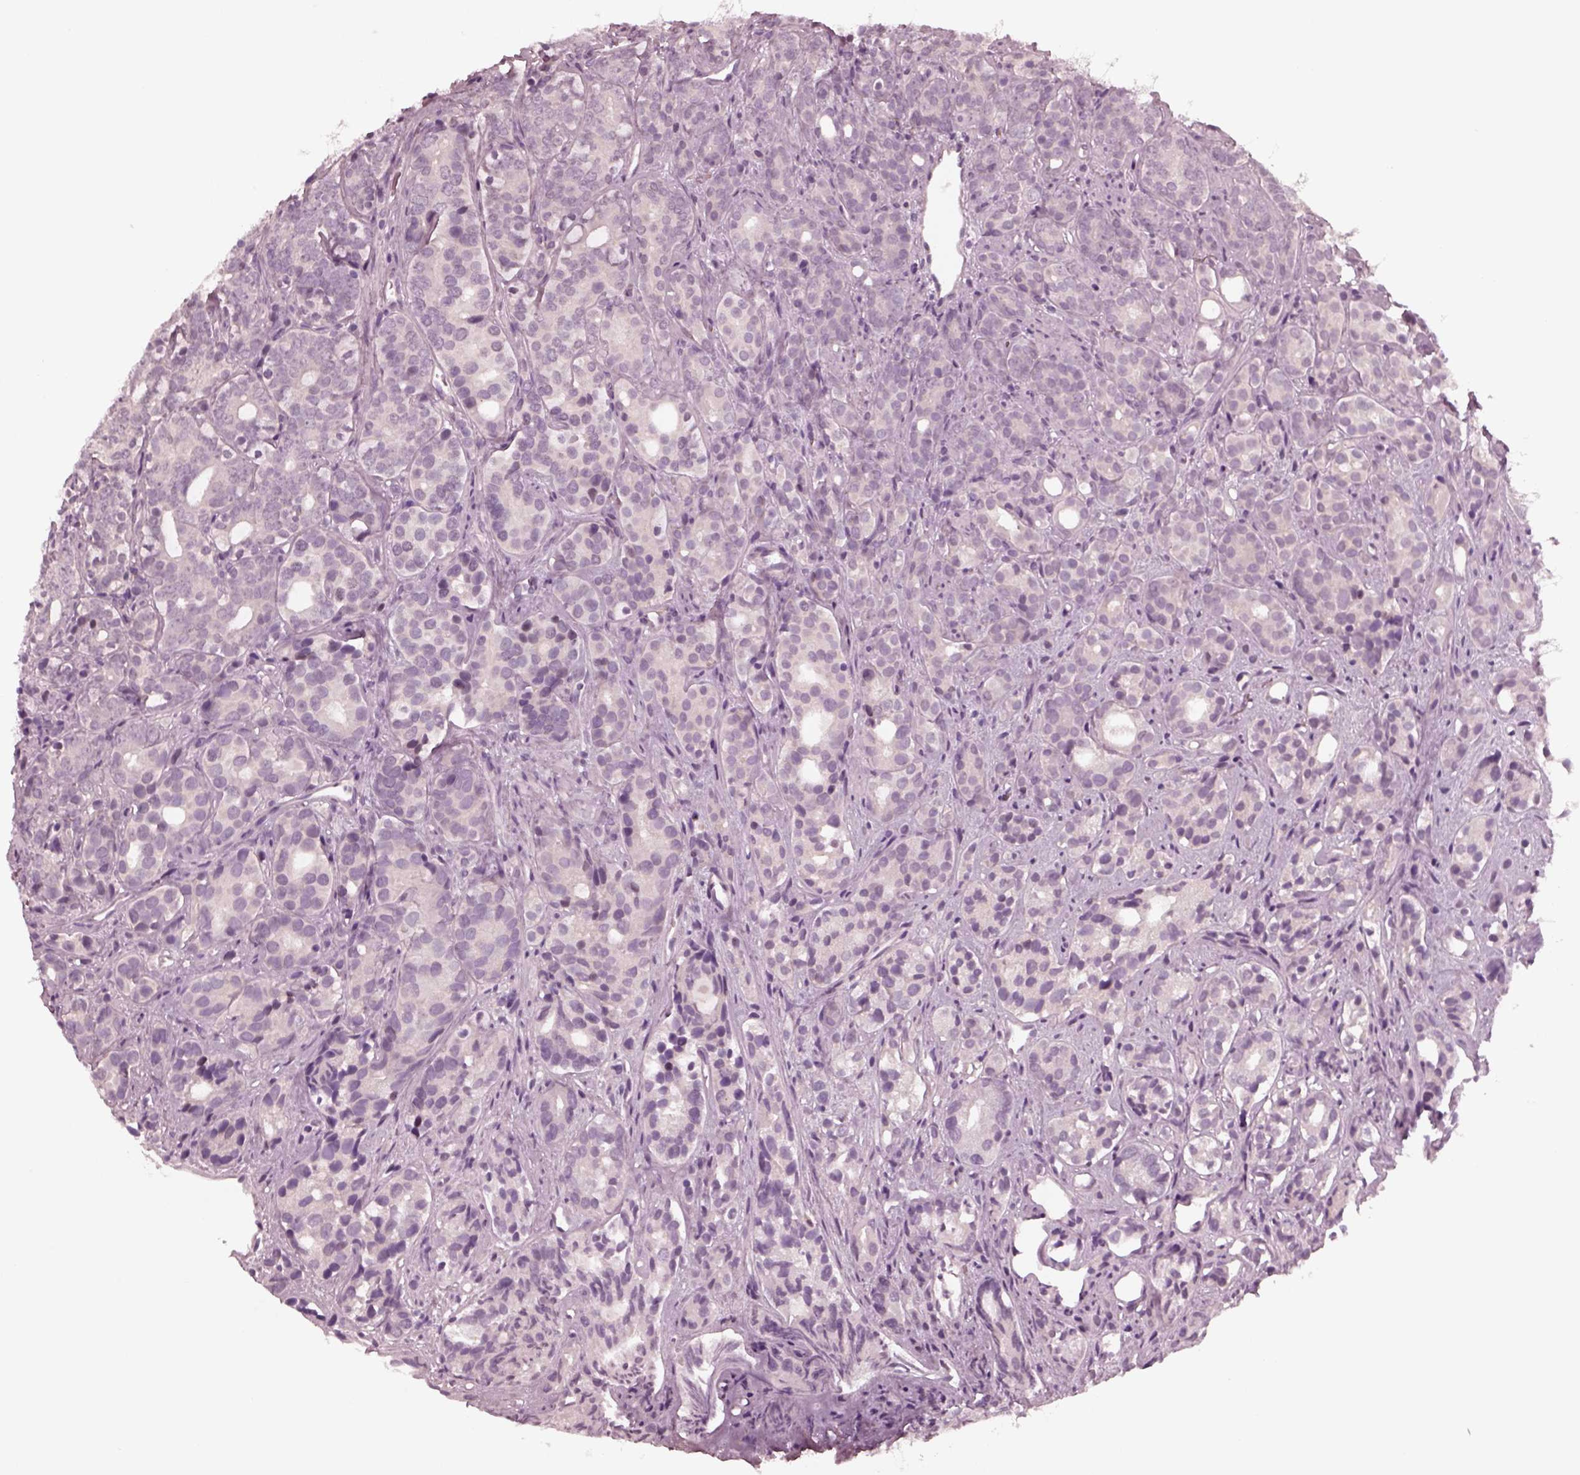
{"staining": {"intensity": "negative", "quantity": "none", "location": "none"}, "tissue": "prostate cancer", "cell_type": "Tumor cells", "image_type": "cancer", "snomed": [{"axis": "morphology", "description": "Adenocarcinoma, High grade"}, {"axis": "topography", "description": "Prostate"}], "caption": "This is an IHC histopathology image of human high-grade adenocarcinoma (prostate). There is no expression in tumor cells.", "gene": "YY2", "patient": {"sex": "male", "age": 84}}